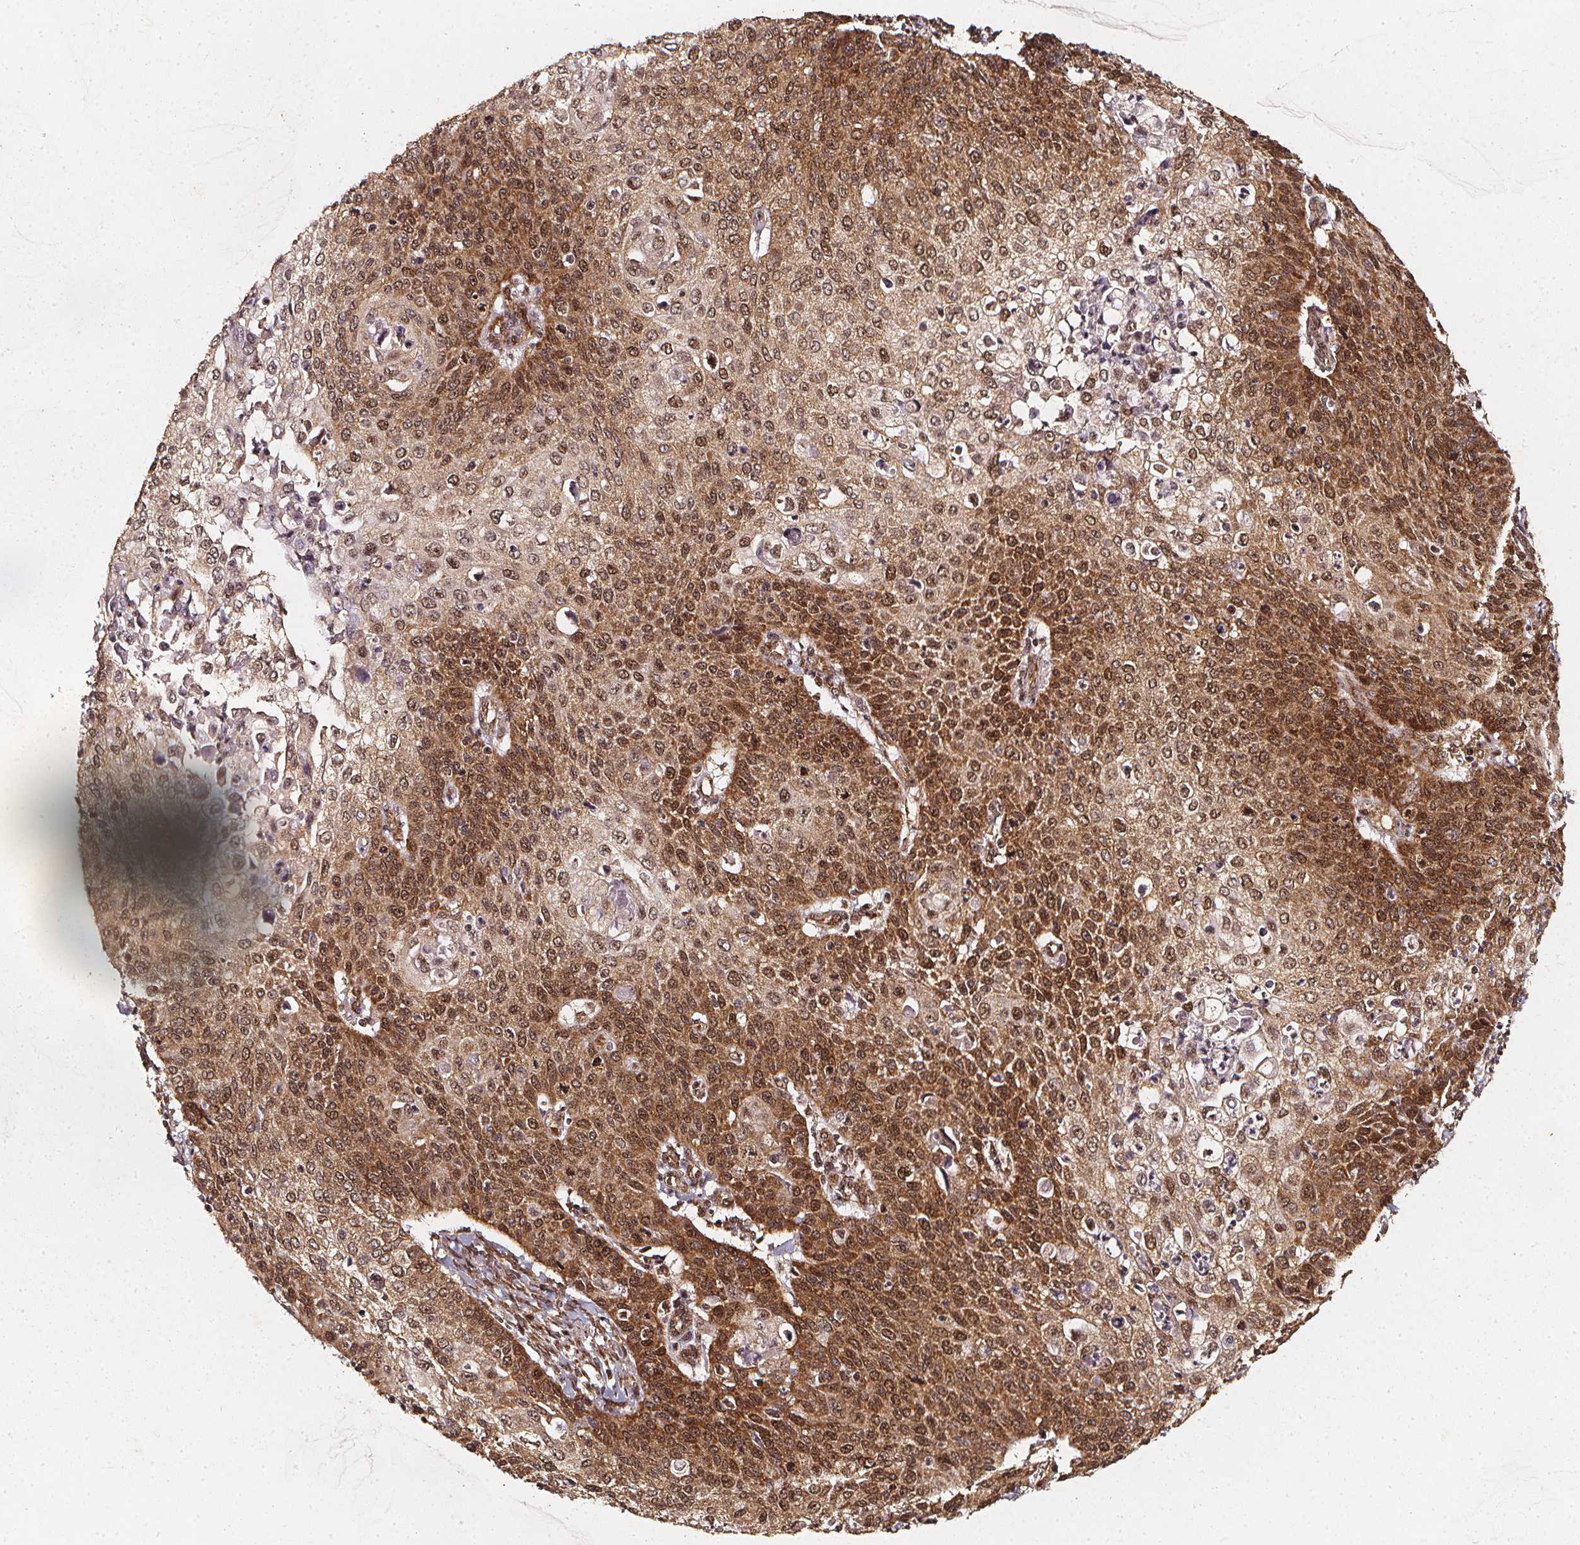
{"staining": {"intensity": "strong", "quantity": ">75%", "location": "cytoplasmic/membranous,nuclear"}, "tissue": "cervical cancer", "cell_type": "Tumor cells", "image_type": "cancer", "snomed": [{"axis": "morphology", "description": "Squamous cell carcinoma, NOS"}, {"axis": "topography", "description": "Cervix"}], "caption": "Tumor cells show strong cytoplasmic/membranous and nuclear expression in approximately >75% of cells in cervical cancer. The protein is stained brown, and the nuclei are stained in blue (DAB IHC with brightfield microscopy, high magnification).", "gene": "SMN1", "patient": {"sex": "female", "age": 65}}